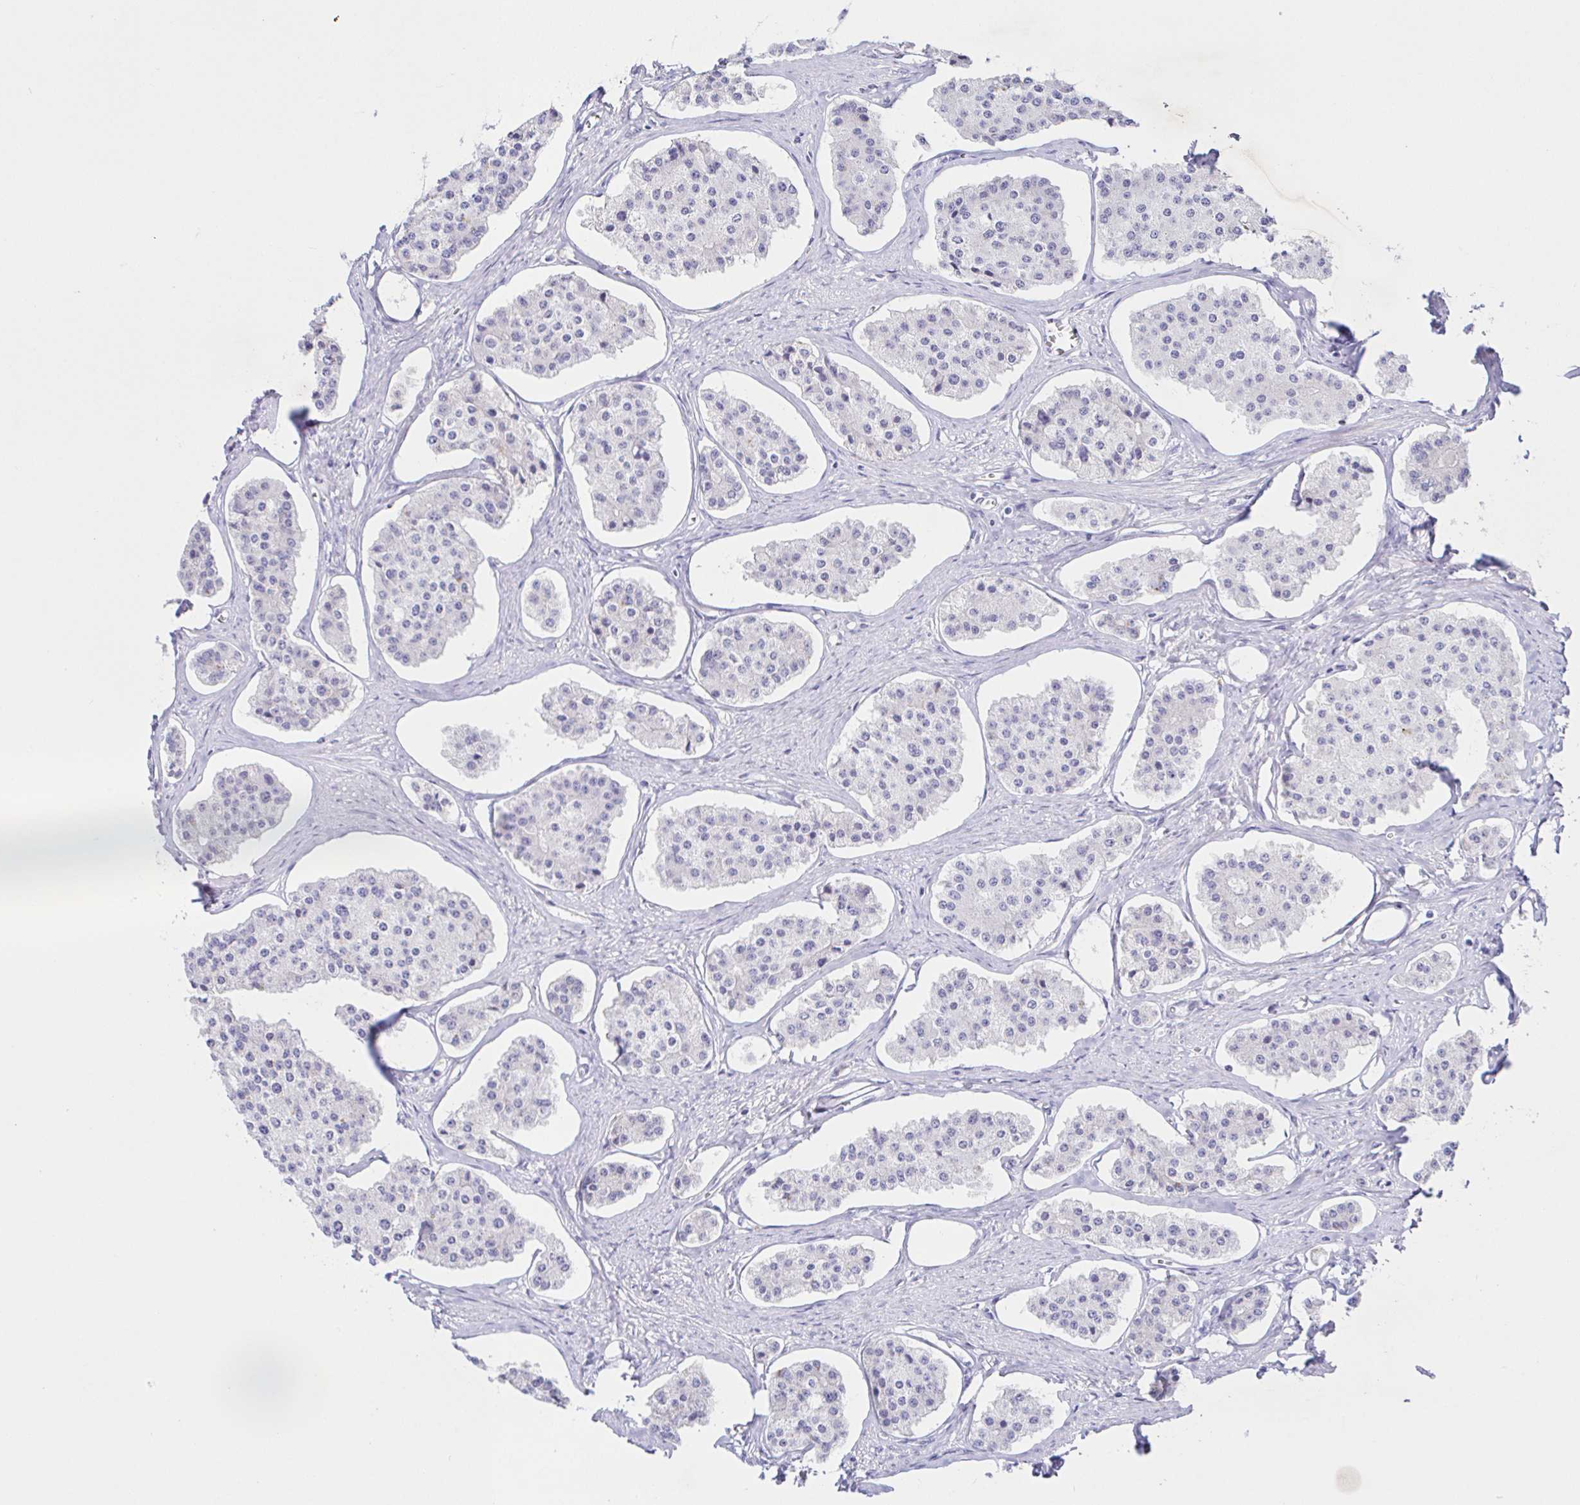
{"staining": {"intensity": "negative", "quantity": "none", "location": "none"}, "tissue": "carcinoid", "cell_type": "Tumor cells", "image_type": "cancer", "snomed": [{"axis": "morphology", "description": "Carcinoid, malignant, NOS"}, {"axis": "topography", "description": "Small intestine"}], "caption": "A histopathology image of human carcinoid (malignant) is negative for staining in tumor cells. The staining was performed using DAB (3,3'-diaminobenzidine) to visualize the protein expression in brown, while the nuclei were stained in blue with hematoxylin (Magnification: 20x).", "gene": "SAA4", "patient": {"sex": "female", "age": 65}}